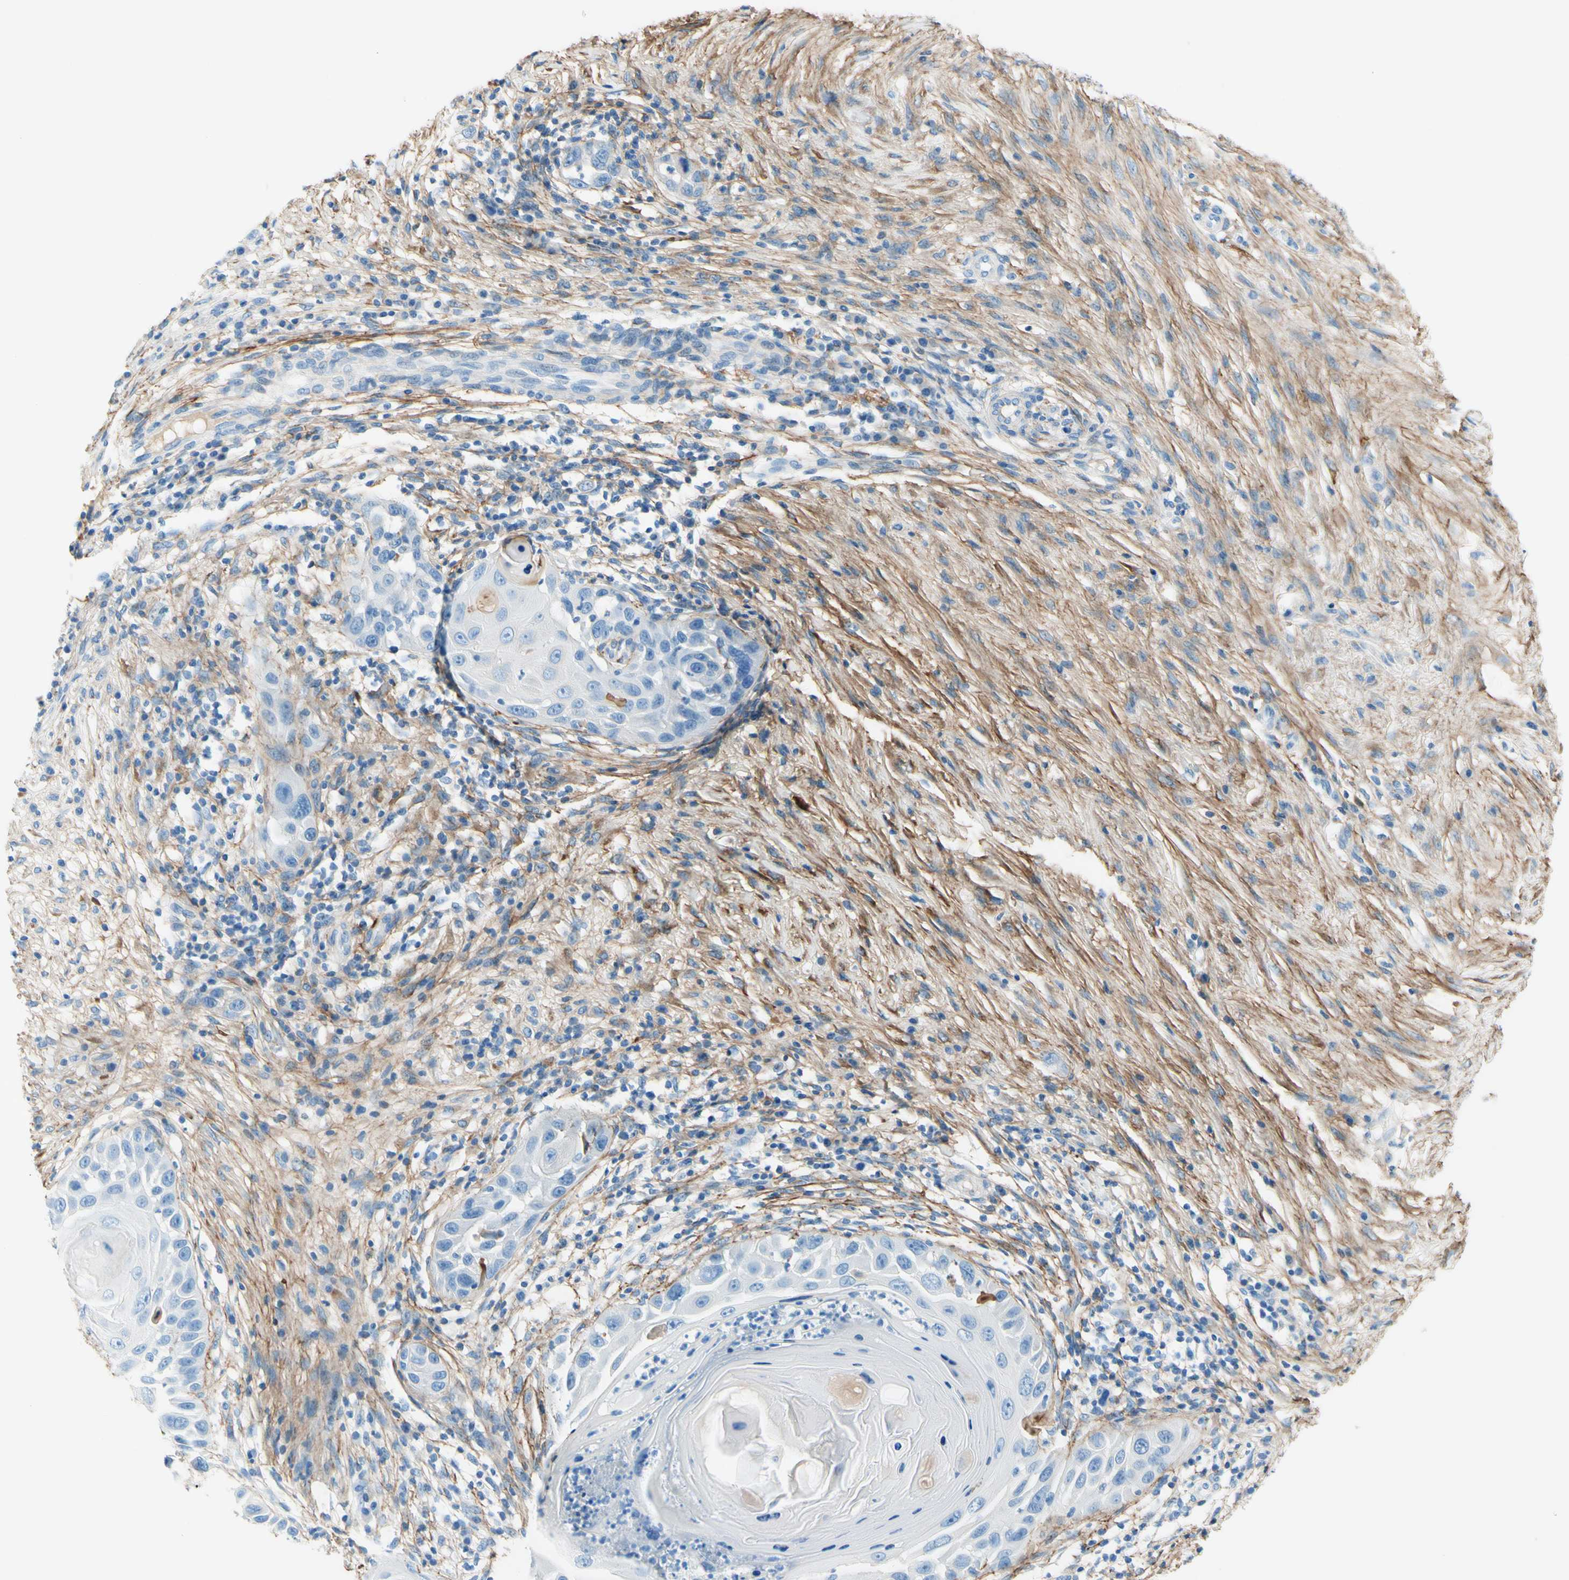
{"staining": {"intensity": "negative", "quantity": "none", "location": "none"}, "tissue": "skin cancer", "cell_type": "Tumor cells", "image_type": "cancer", "snomed": [{"axis": "morphology", "description": "Squamous cell carcinoma, NOS"}, {"axis": "topography", "description": "Skin"}], "caption": "Tumor cells are negative for brown protein staining in skin cancer (squamous cell carcinoma).", "gene": "MFAP5", "patient": {"sex": "female", "age": 44}}